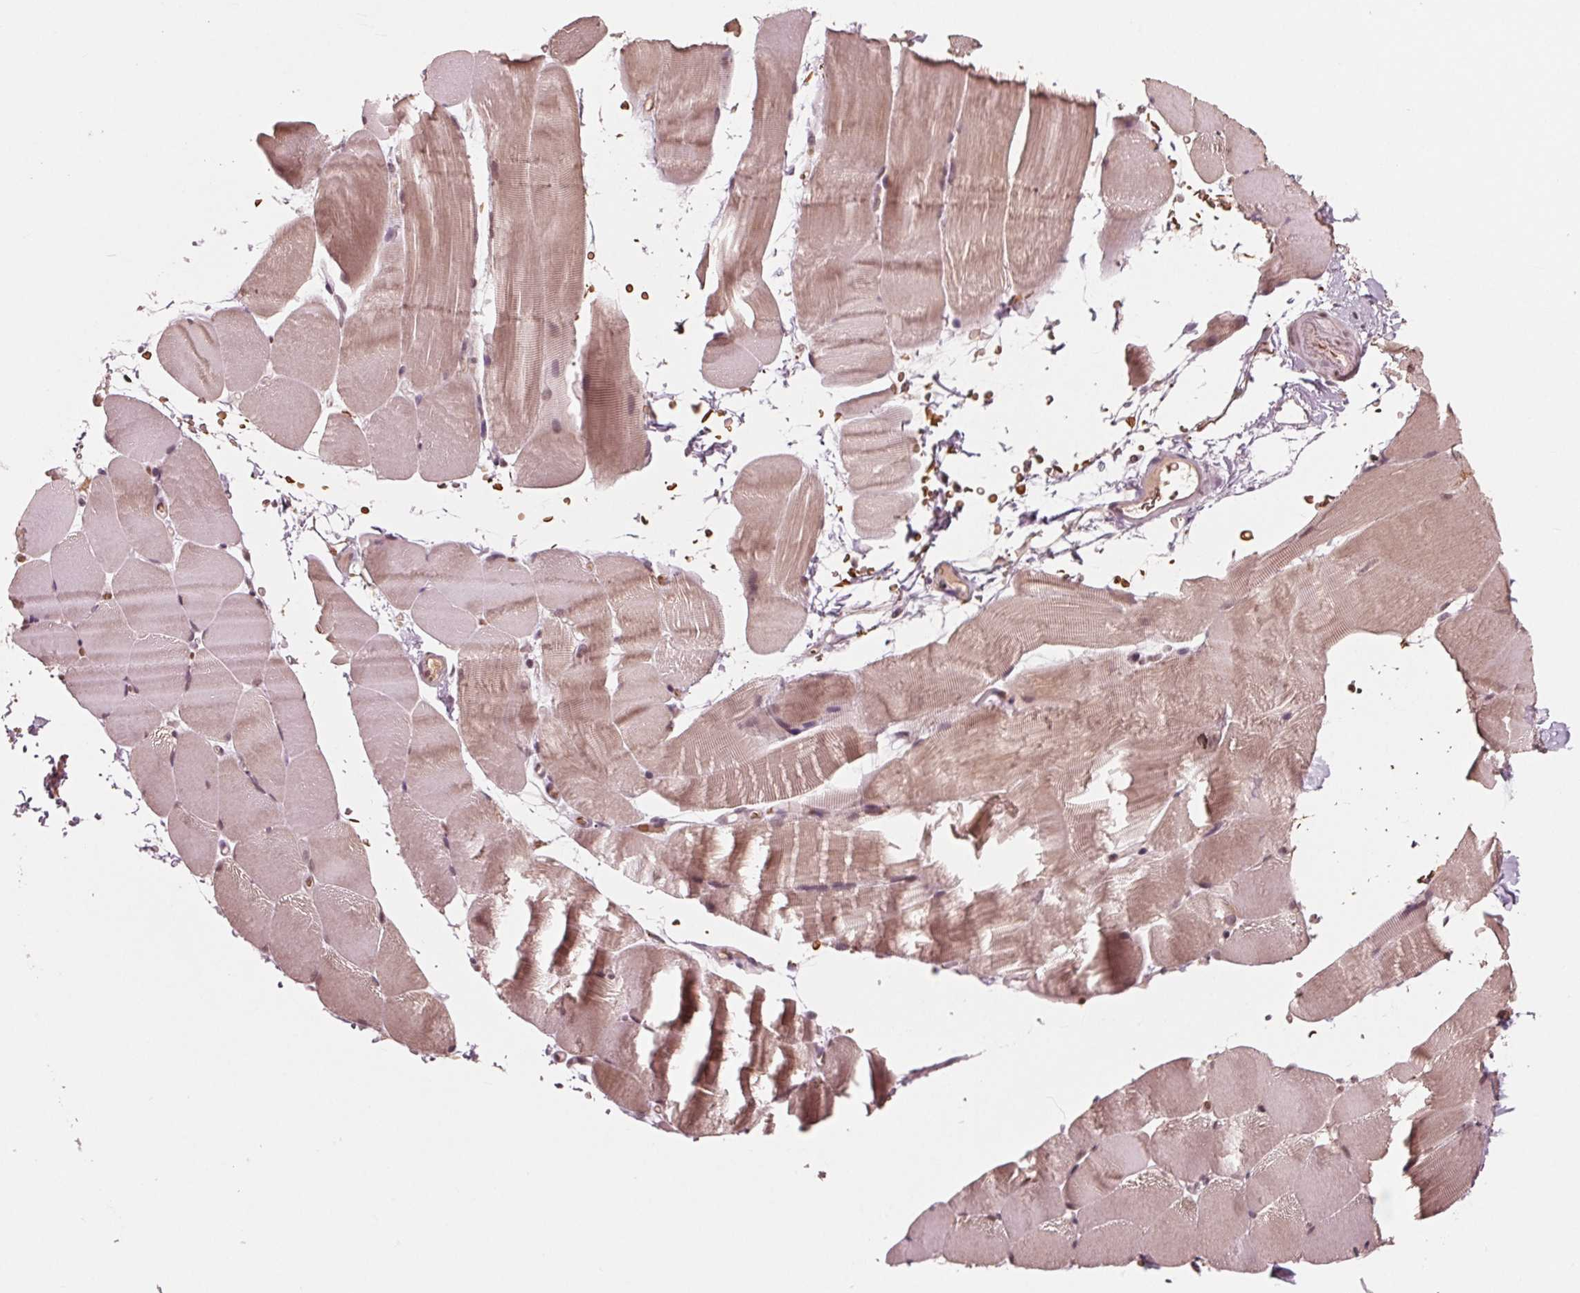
{"staining": {"intensity": "weak", "quantity": ">75%", "location": "cytoplasmic/membranous,nuclear"}, "tissue": "skeletal muscle", "cell_type": "Myocytes", "image_type": "normal", "snomed": [{"axis": "morphology", "description": "Normal tissue, NOS"}, {"axis": "topography", "description": "Skeletal muscle"}], "caption": "Protein expression analysis of unremarkable skeletal muscle exhibits weak cytoplasmic/membranous,nuclear positivity in approximately >75% of myocytes.", "gene": "HIRIP3", "patient": {"sex": "female", "age": 37}}